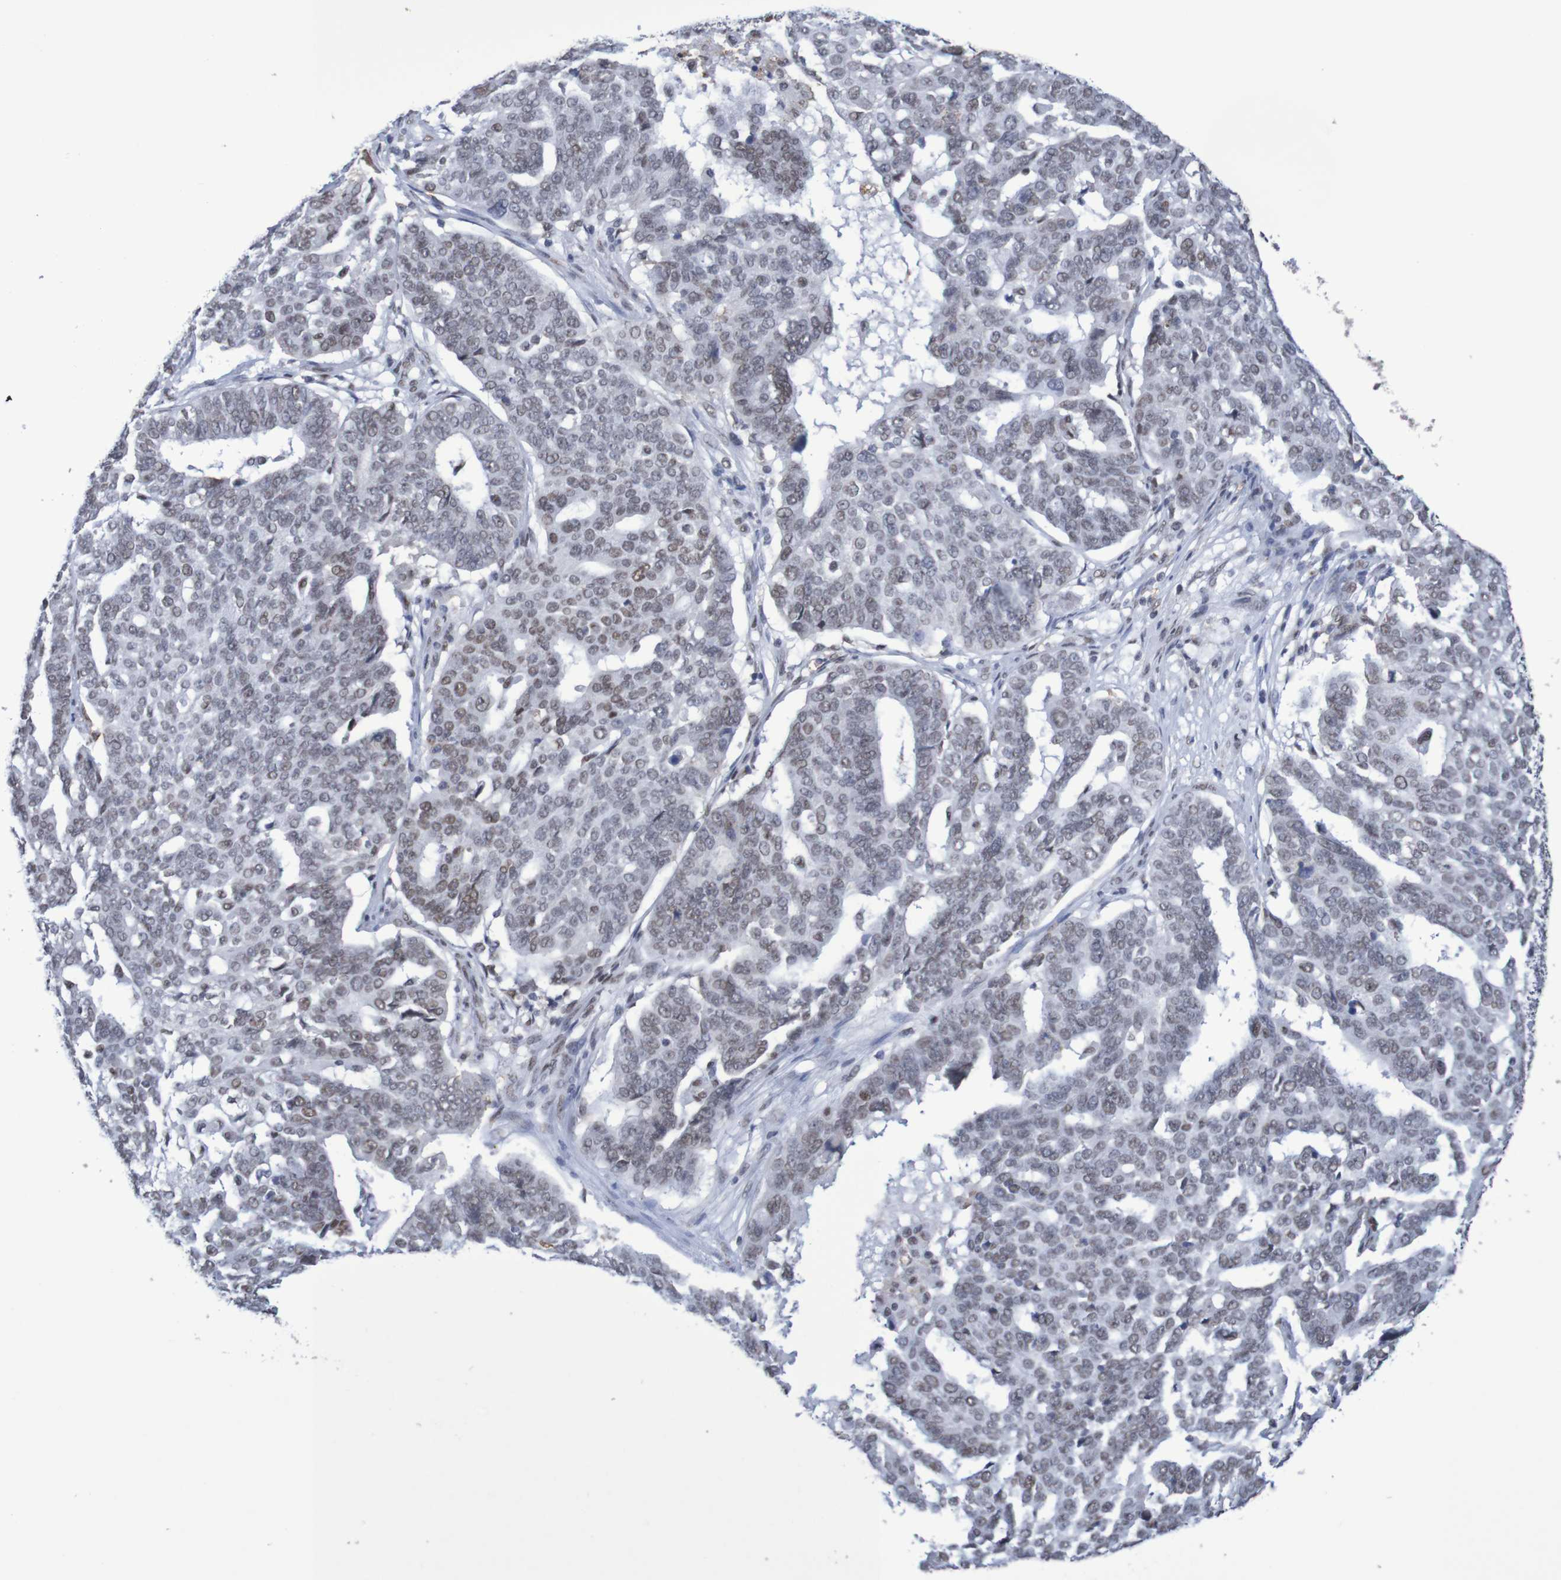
{"staining": {"intensity": "weak", "quantity": "25%-75%", "location": "nuclear"}, "tissue": "ovarian cancer", "cell_type": "Tumor cells", "image_type": "cancer", "snomed": [{"axis": "morphology", "description": "Cystadenocarcinoma, serous, NOS"}, {"axis": "topography", "description": "Ovary"}], "caption": "Serous cystadenocarcinoma (ovarian) stained with a brown dye demonstrates weak nuclear positive staining in about 25%-75% of tumor cells.", "gene": "MRTFB", "patient": {"sex": "female", "age": 59}}